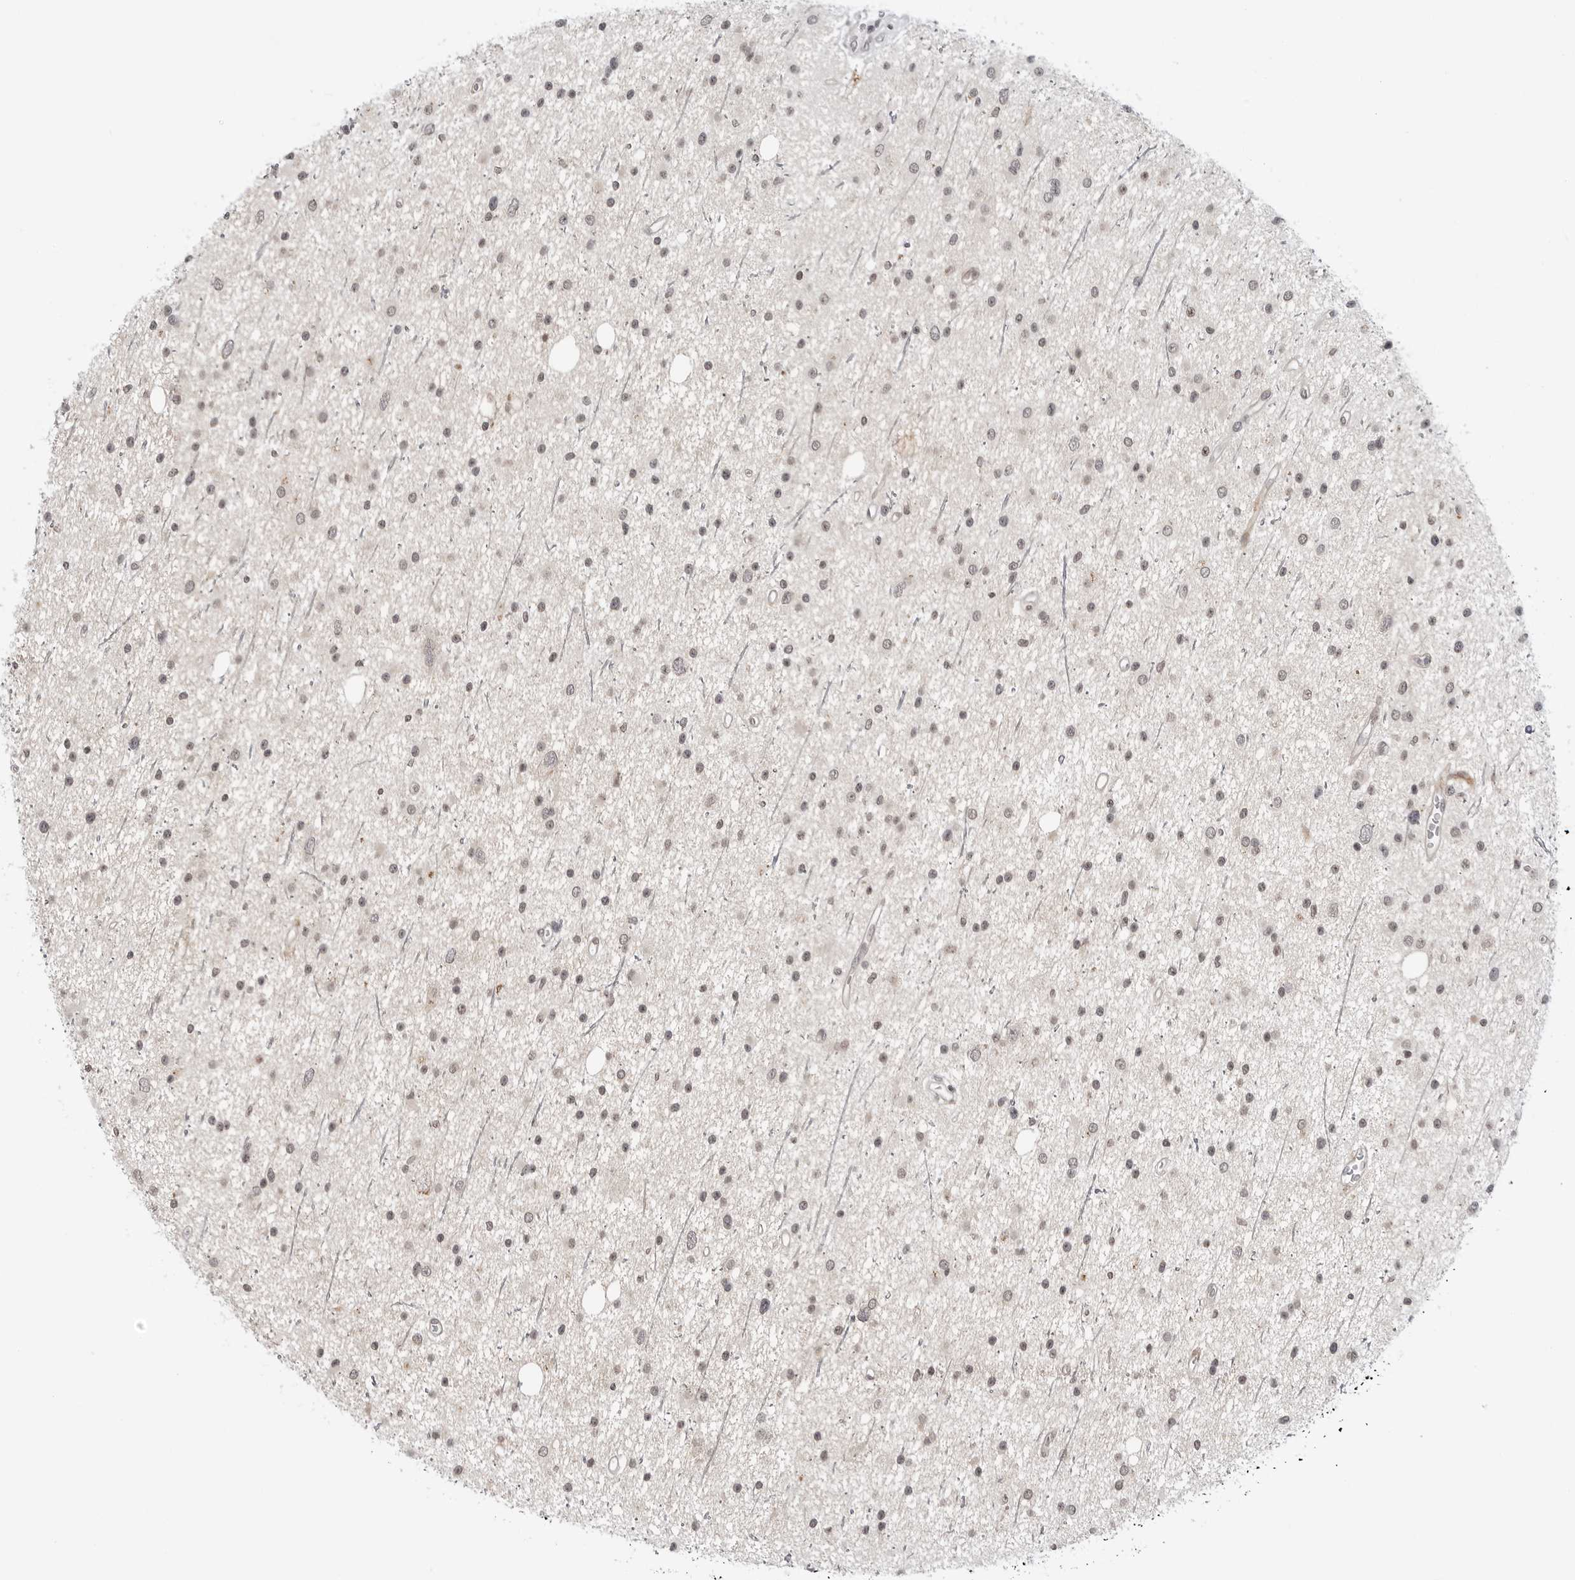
{"staining": {"intensity": "weak", "quantity": "25%-75%", "location": "nuclear"}, "tissue": "glioma", "cell_type": "Tumor cells", "image_type": "cancer", "snomed": [{"axis": "morphology", "description": "Glioma, malignant, Low grade"}, {"axis": "topography", "description": "Cerebral cortex"}], "caption": "Malignant glioma (low-grade) stained for a protein reveals weak nuclear positivity in tumor cells.", "gene": "ADAMTS5", "patient": {"sex": "female", "age": 39}}